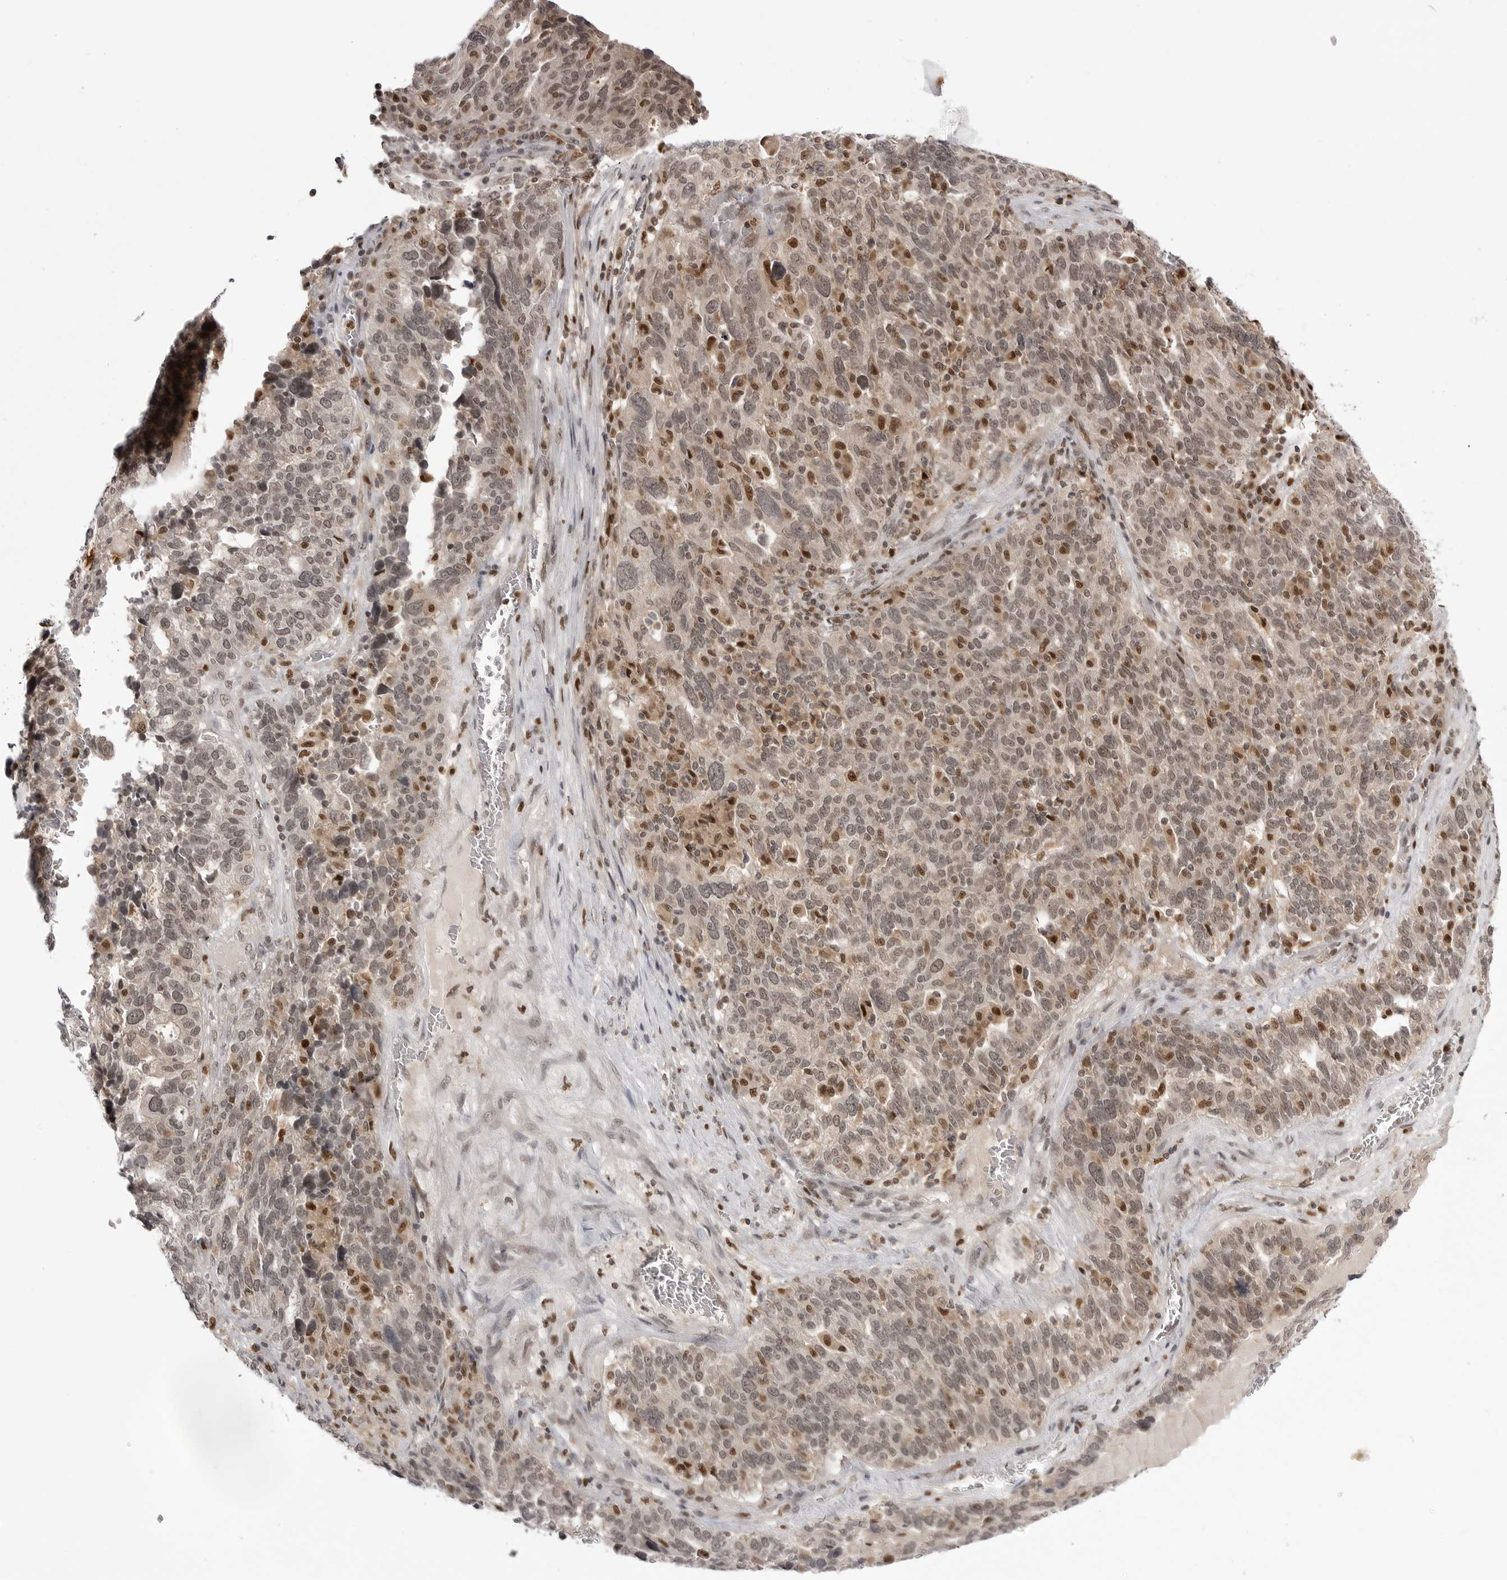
{"staining": {"intensity": "weak", "quantity": ">75%", "location": "nuclear"}, "tissue": "ovarian cancer", "cell_type": "Tumor cells", "image_type": "cancer", "snomed": [{"axis": "morphology", "description": "Cystadenocarcinoma, serous, NOS"}, {"axis": "topography", "description": "Ovary"}], "caption": "Ovarian cancer (serous cystadenocarcinoma) tissue demonstrates weak nuclear positivity in approximately >75% of tumor cells", "gene": "PTK2B", "patient": {"sex": "female", "age": 59}}